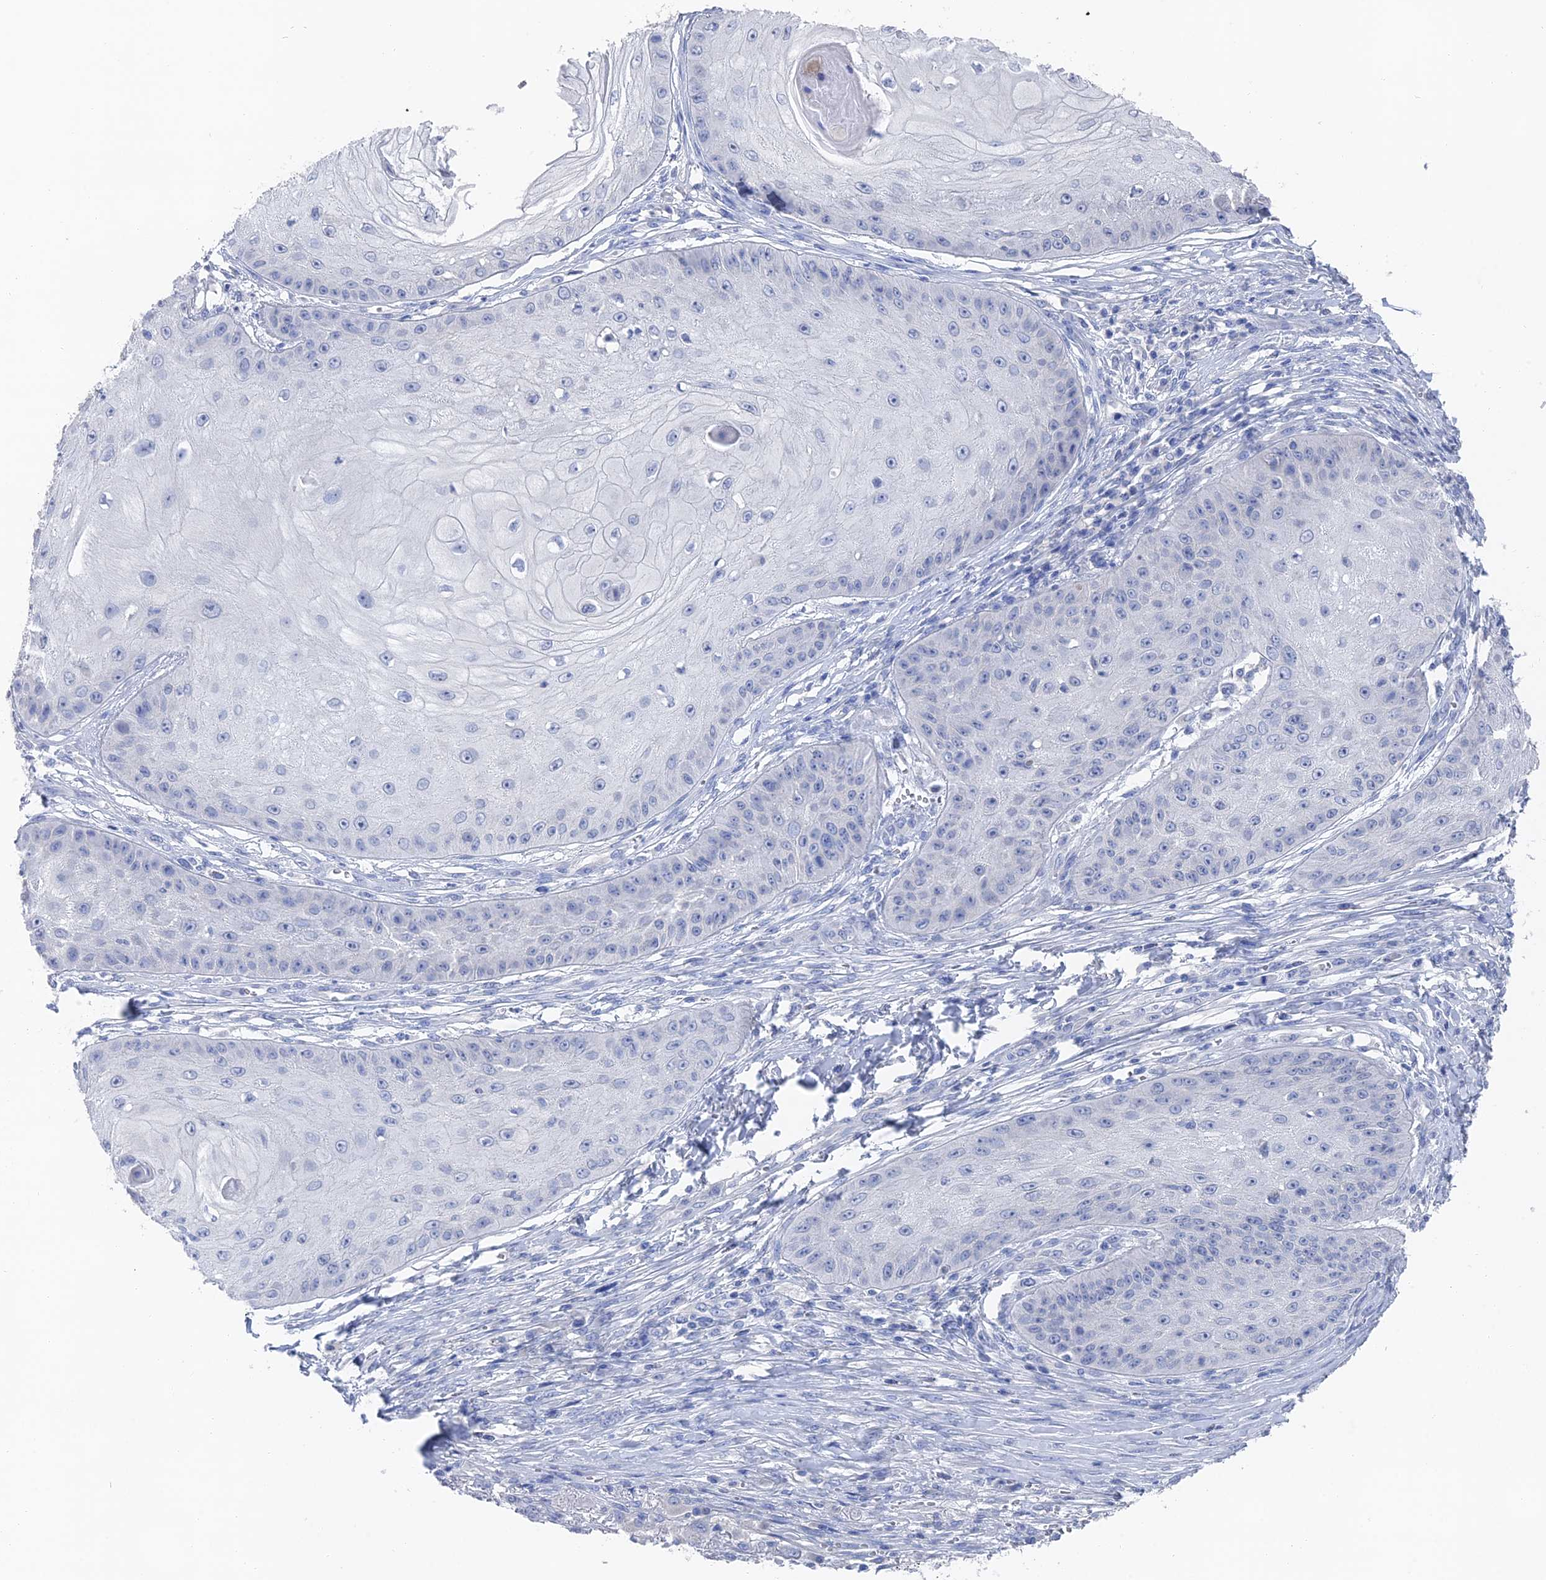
{"staining": {"intensity": "negative", "quantity": "none", "location": "none"}, "tissue": "skin cancer", "cell_type": "Tumor cells", "image_type": "cancer", "snomed": [{"axis": "morphology", "description": "Squamous cell carcinoma, NOS"}, {"axis": "topography", "description": "Skin"}], "caption": "Squamous cell carcinoma (skin) was stained to show a protein in brown. There is no significant positivity in tumor cells.", "gene": "GFAP", "patient": {"sex": "male", "age": 70}}